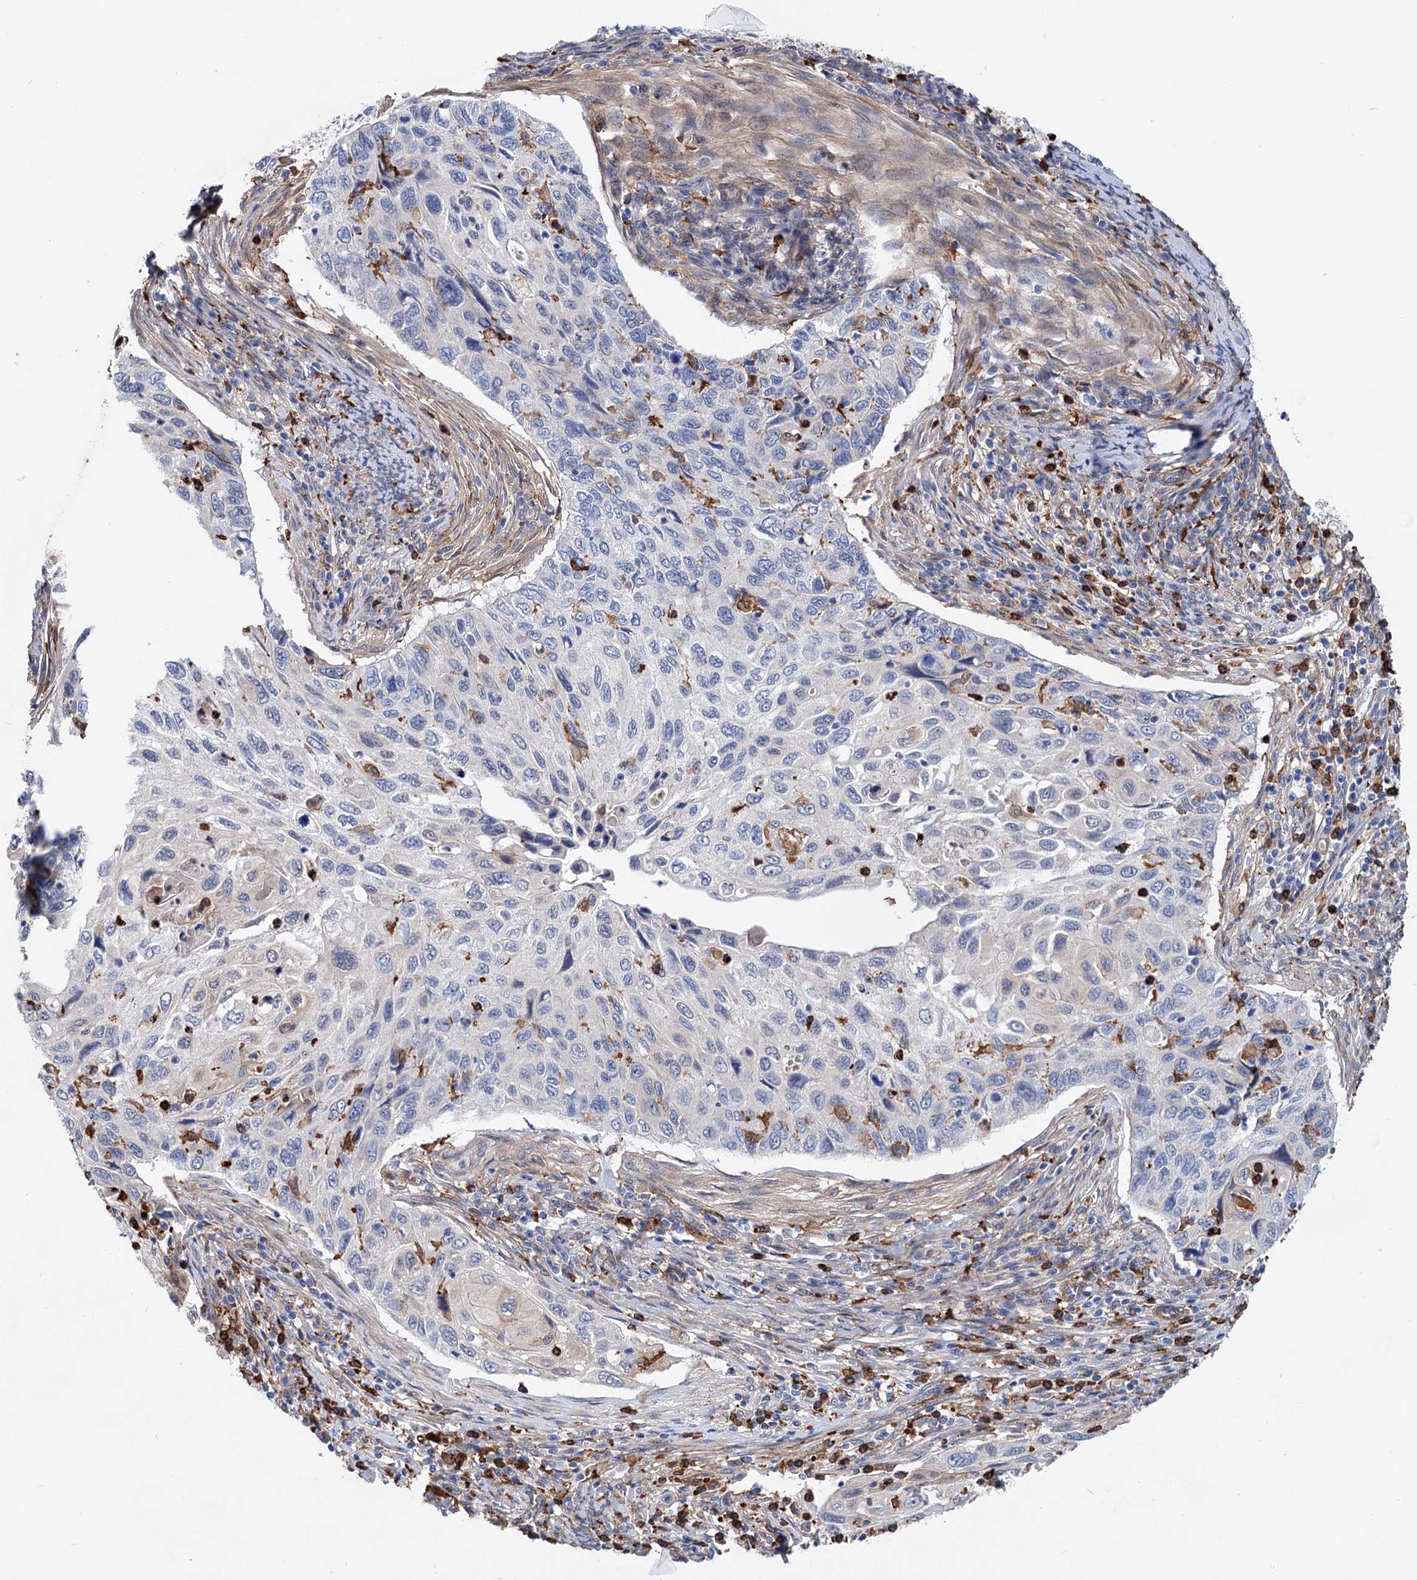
{"staining": {"intensity": "negative", "quantity": "none", "location": "none"}, "tissue": "cervical cancer", "cell_type": "Tumor cells", "image_type": "cancer", "snomed": [{"axis": "morphology", "description": "Squamous cell carcinoma, NOS"}, {"axis": "topography", "description": "Cervix"}], "caption": "This histopathology image is of squamous cell carcinoma (cervical) stained with IHC to label a protein in brown with the nuclei are counter-stained blue. There is no positivity in tumor cells. (DAB (3,3'-diaminobenzidine) immunohistochemistry (IHC), high magnification).", "gene": "TMTC3", "patient": {"sex": "female", "age": 70}}